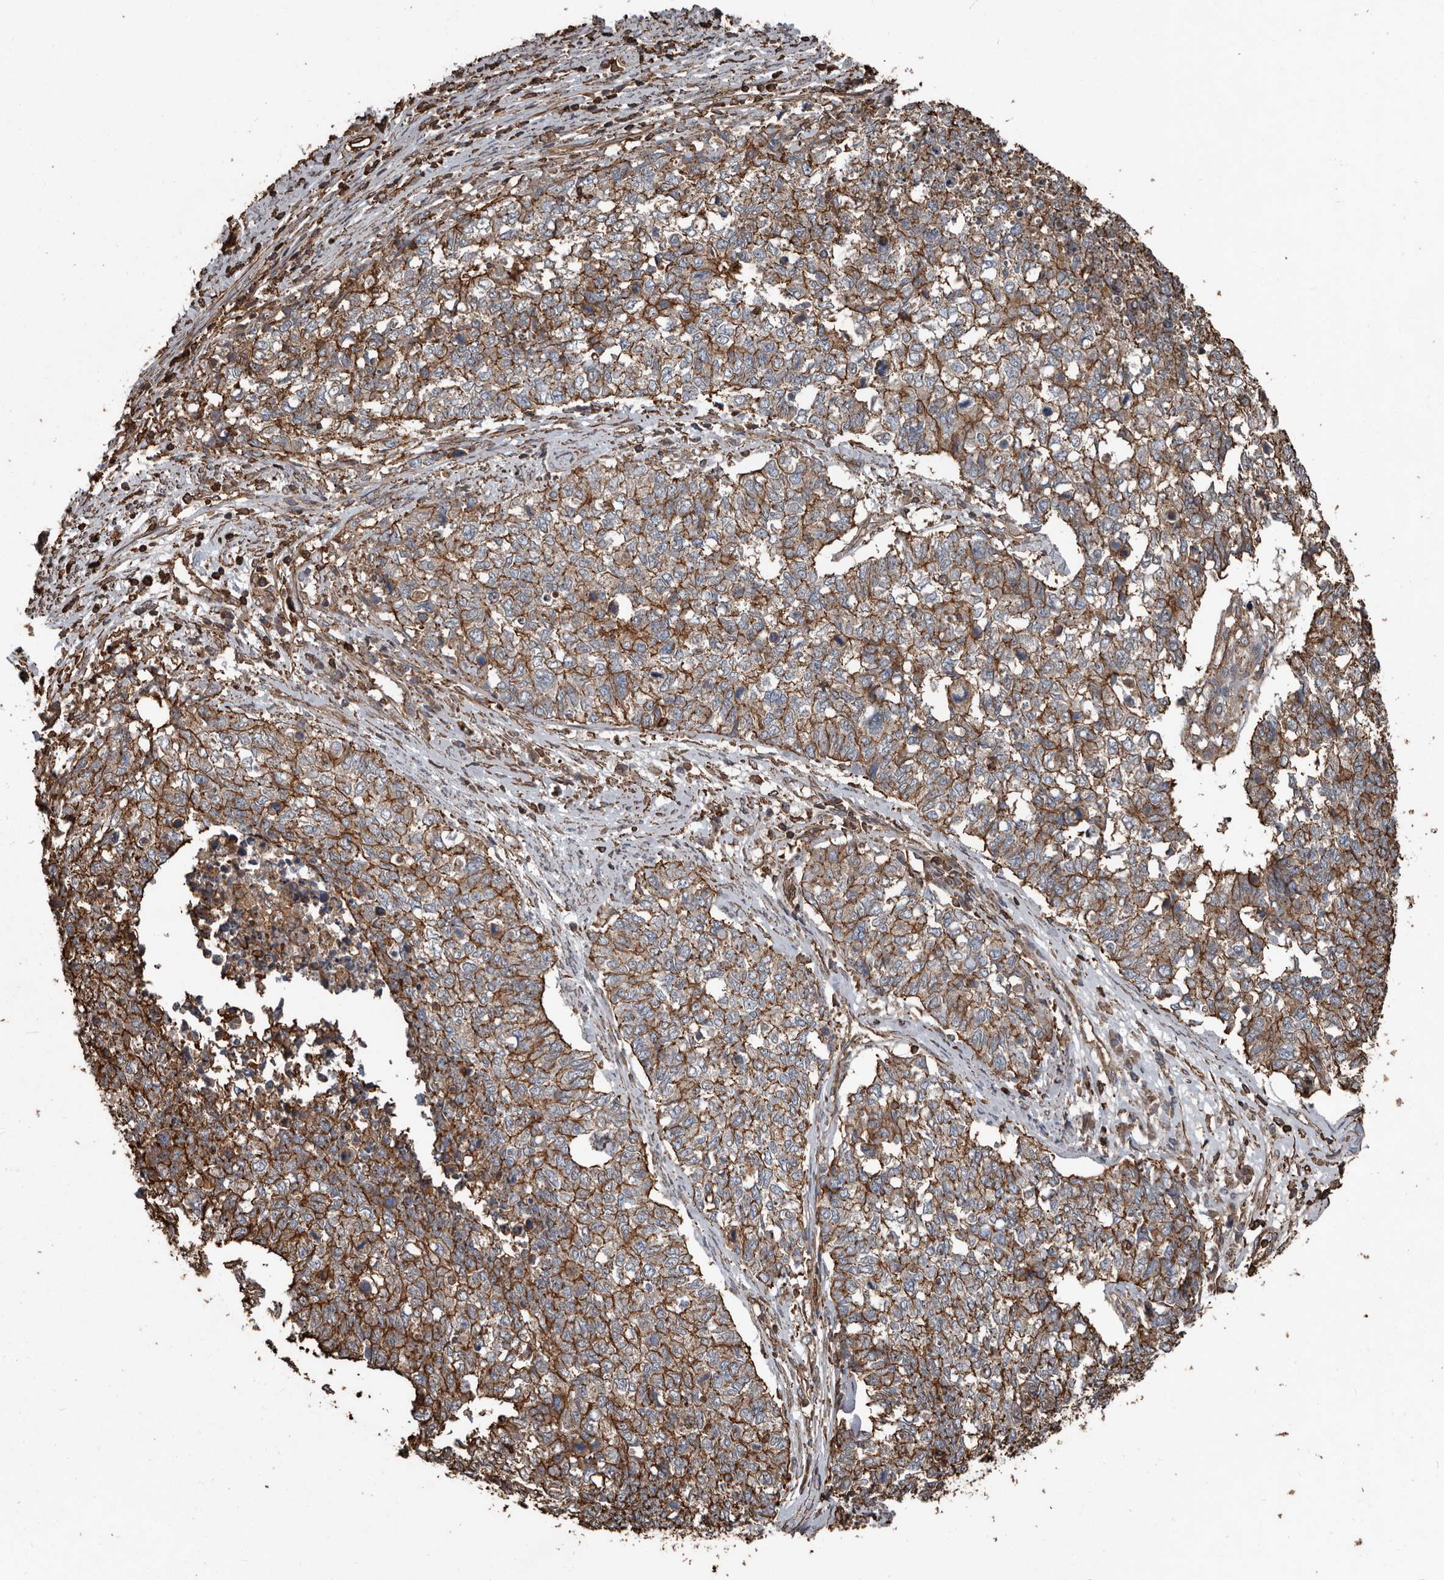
{"staining": {"intensity": "moderate", "quantity": ">75%", "location": "cytoplasmic/membranous"}, "tissue": "cervical cancer", "cell_type": "Tumor cells", "image_type": "cancer", "snomed": [{"axis": "morphology", "description": "Squamous cell carcinoma, NOS"}, {"axis": "topography", "description": "Cervix"}], "caption": "Immunohistochemistry (IHC) image of human squamous cell carcinoma (cervical) stained for a protein (brown), which demonstrates medium levels of moderate cytoplasmic/membranous staining in approximately >75% of tumor cells.", "gene": "DENND6B", "patient": {"sex": "female", "age": 63}}